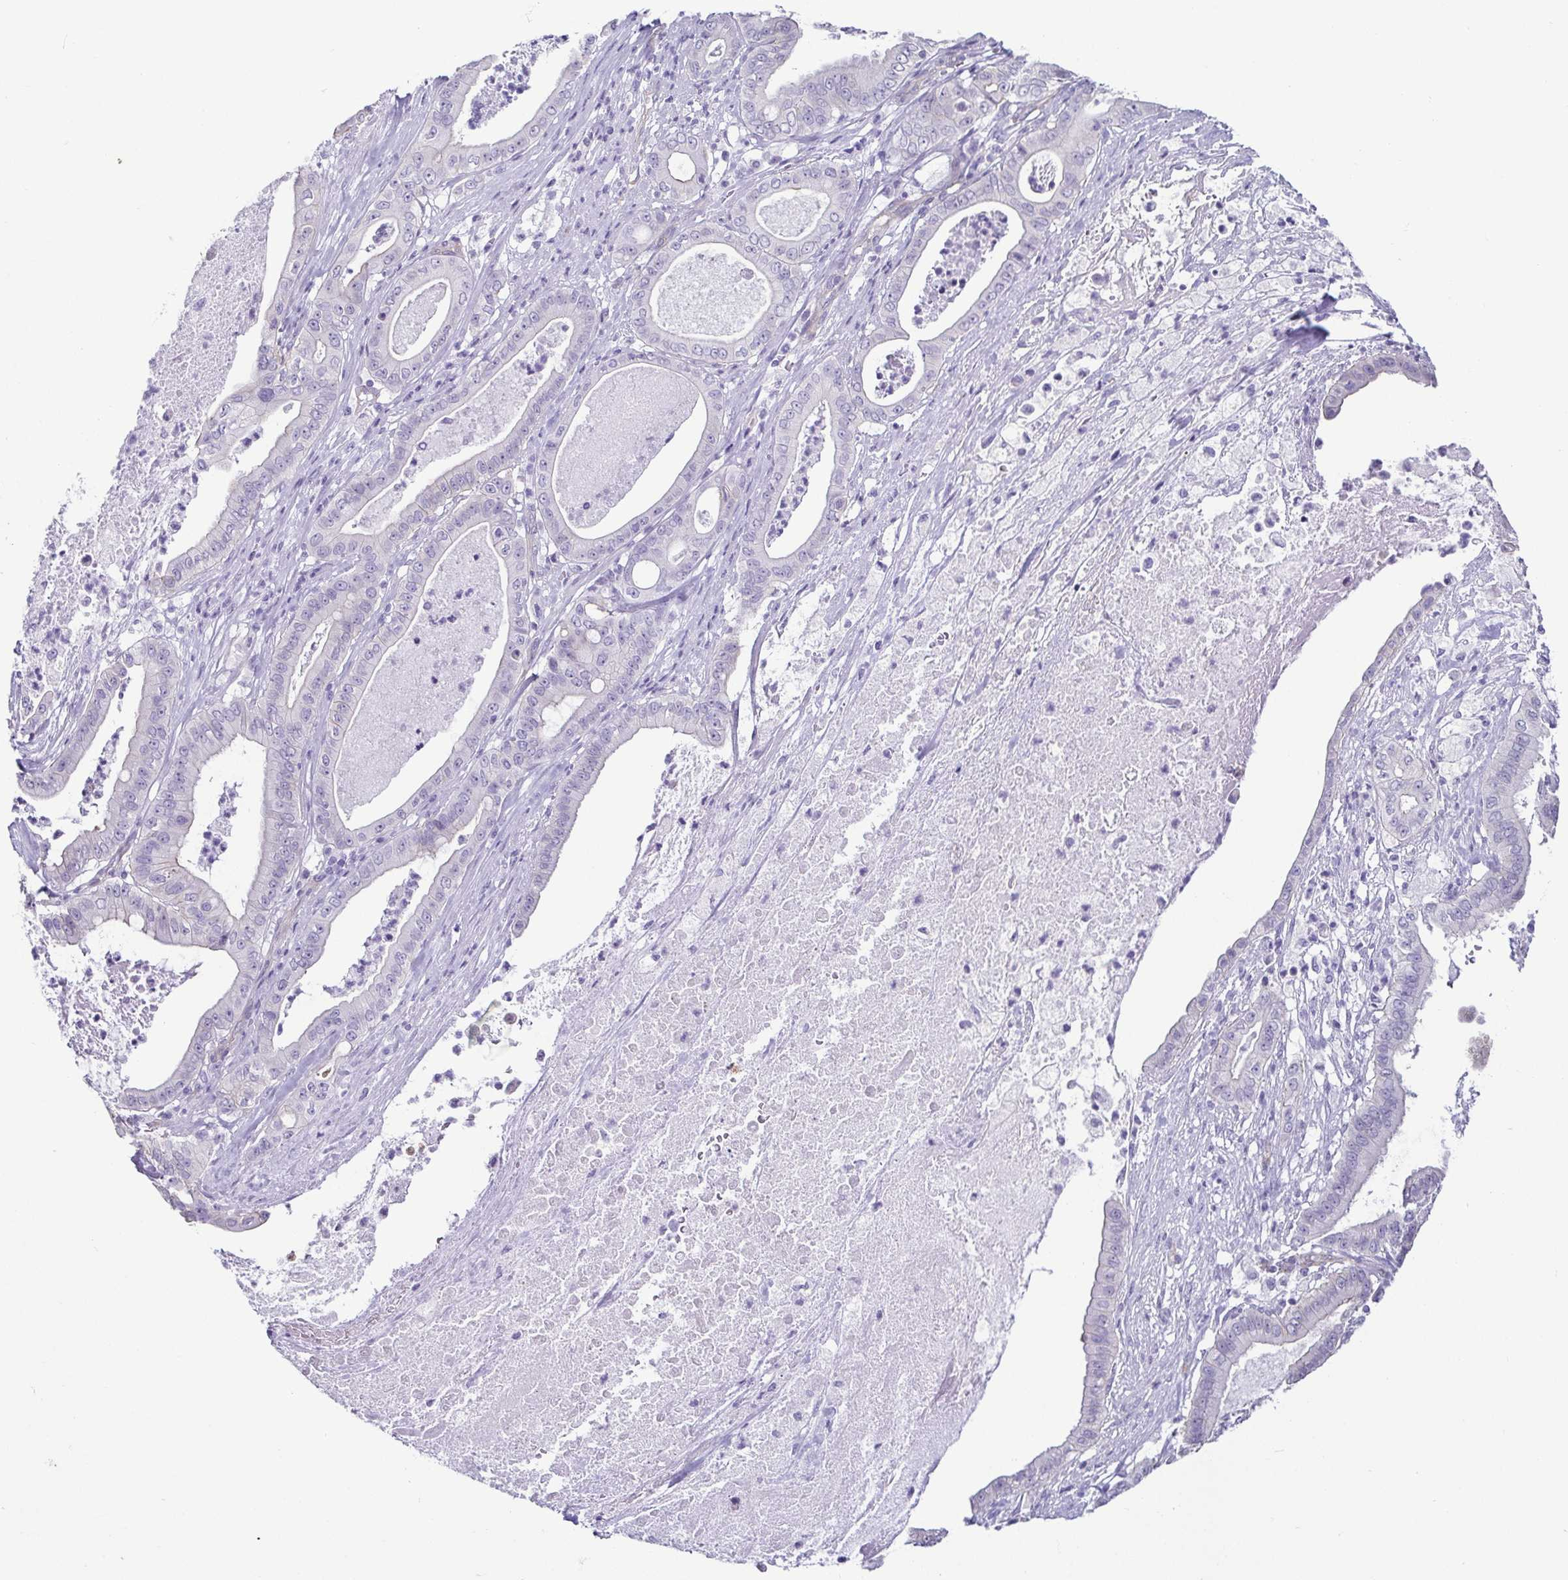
{"staining": {"intensity": "negative", "quantity": "none", "location": "none"}, "tissue": "pancreatic cancer", "cell_type": "Tumor cells", "image_type": "cancer", "snomed": [{"axis": "morphology", "description": "Adenocarcinoma, NOS"}, {"axis": "topography", "description": "Pancreas"}], "caption": "Immunohistochemical staining of human pancreatic cancer exhibits no significant expression in tumor cells. (IHC, brightfield microscopy, high magnification).", "gene": "CASP14", "patient": {"sex": "male", "age": 71}}